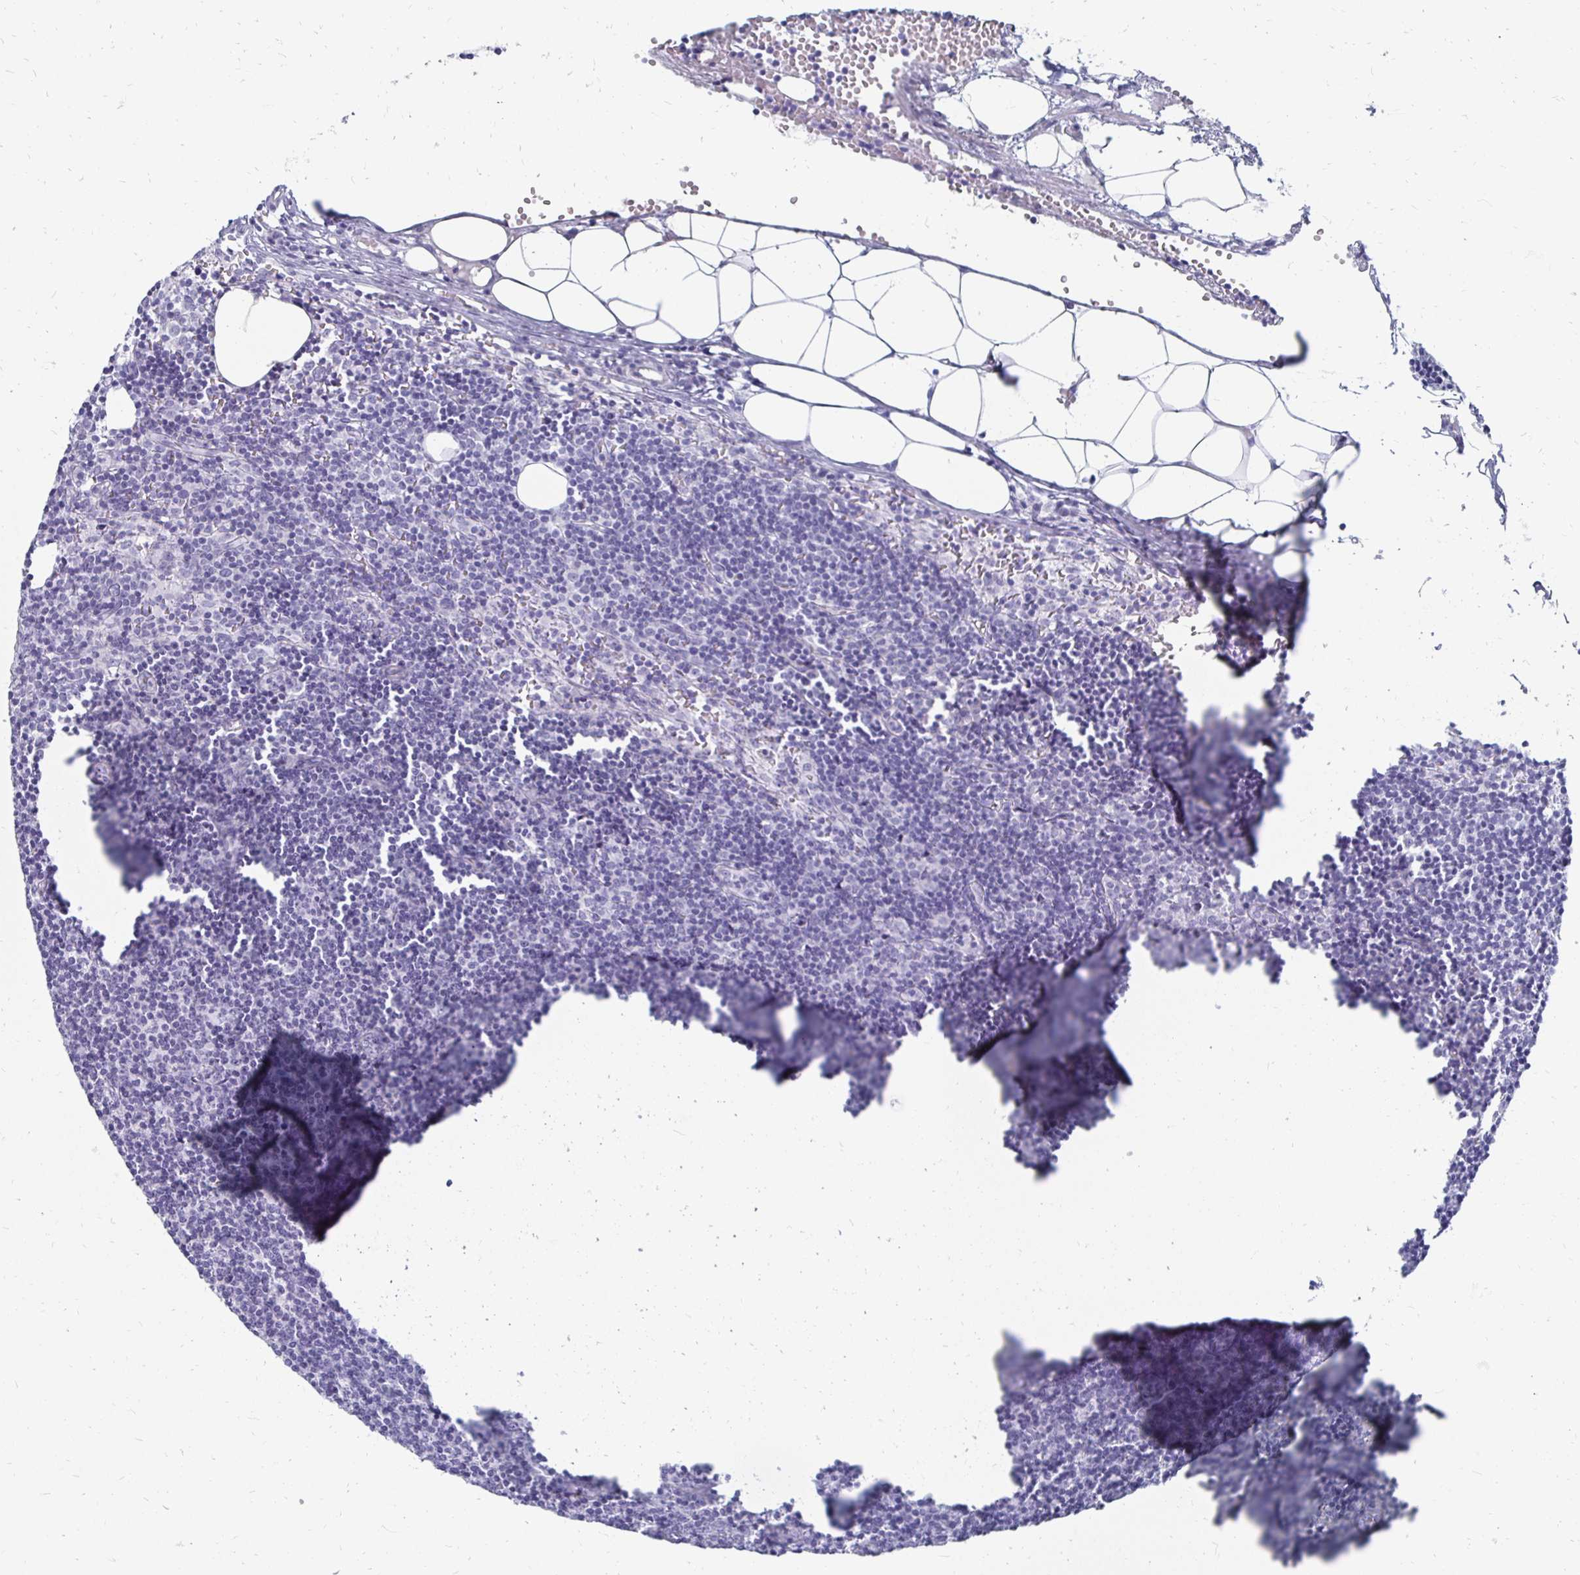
{"staining": {"intensity": "negative", "quantity": "none", "location": "none"}, "tissue": "lymph node", "cell_type": "Germinal center cells", "image_type": "normal", "snomed": [{"axis": "morphology", "description": "Normal tissue, NOS"}, {"axis": "topography", "description": "Lymph node"}], "caption": "High power microscopy photomicrograph of an IHC image of normal lymph node, revealing no significant positivity in germinal center cells. (DAB immunohistochemistry (IHC), high magnification).", "gene": "SYCP3", "patient": {"sex": "female", "age": 41}}